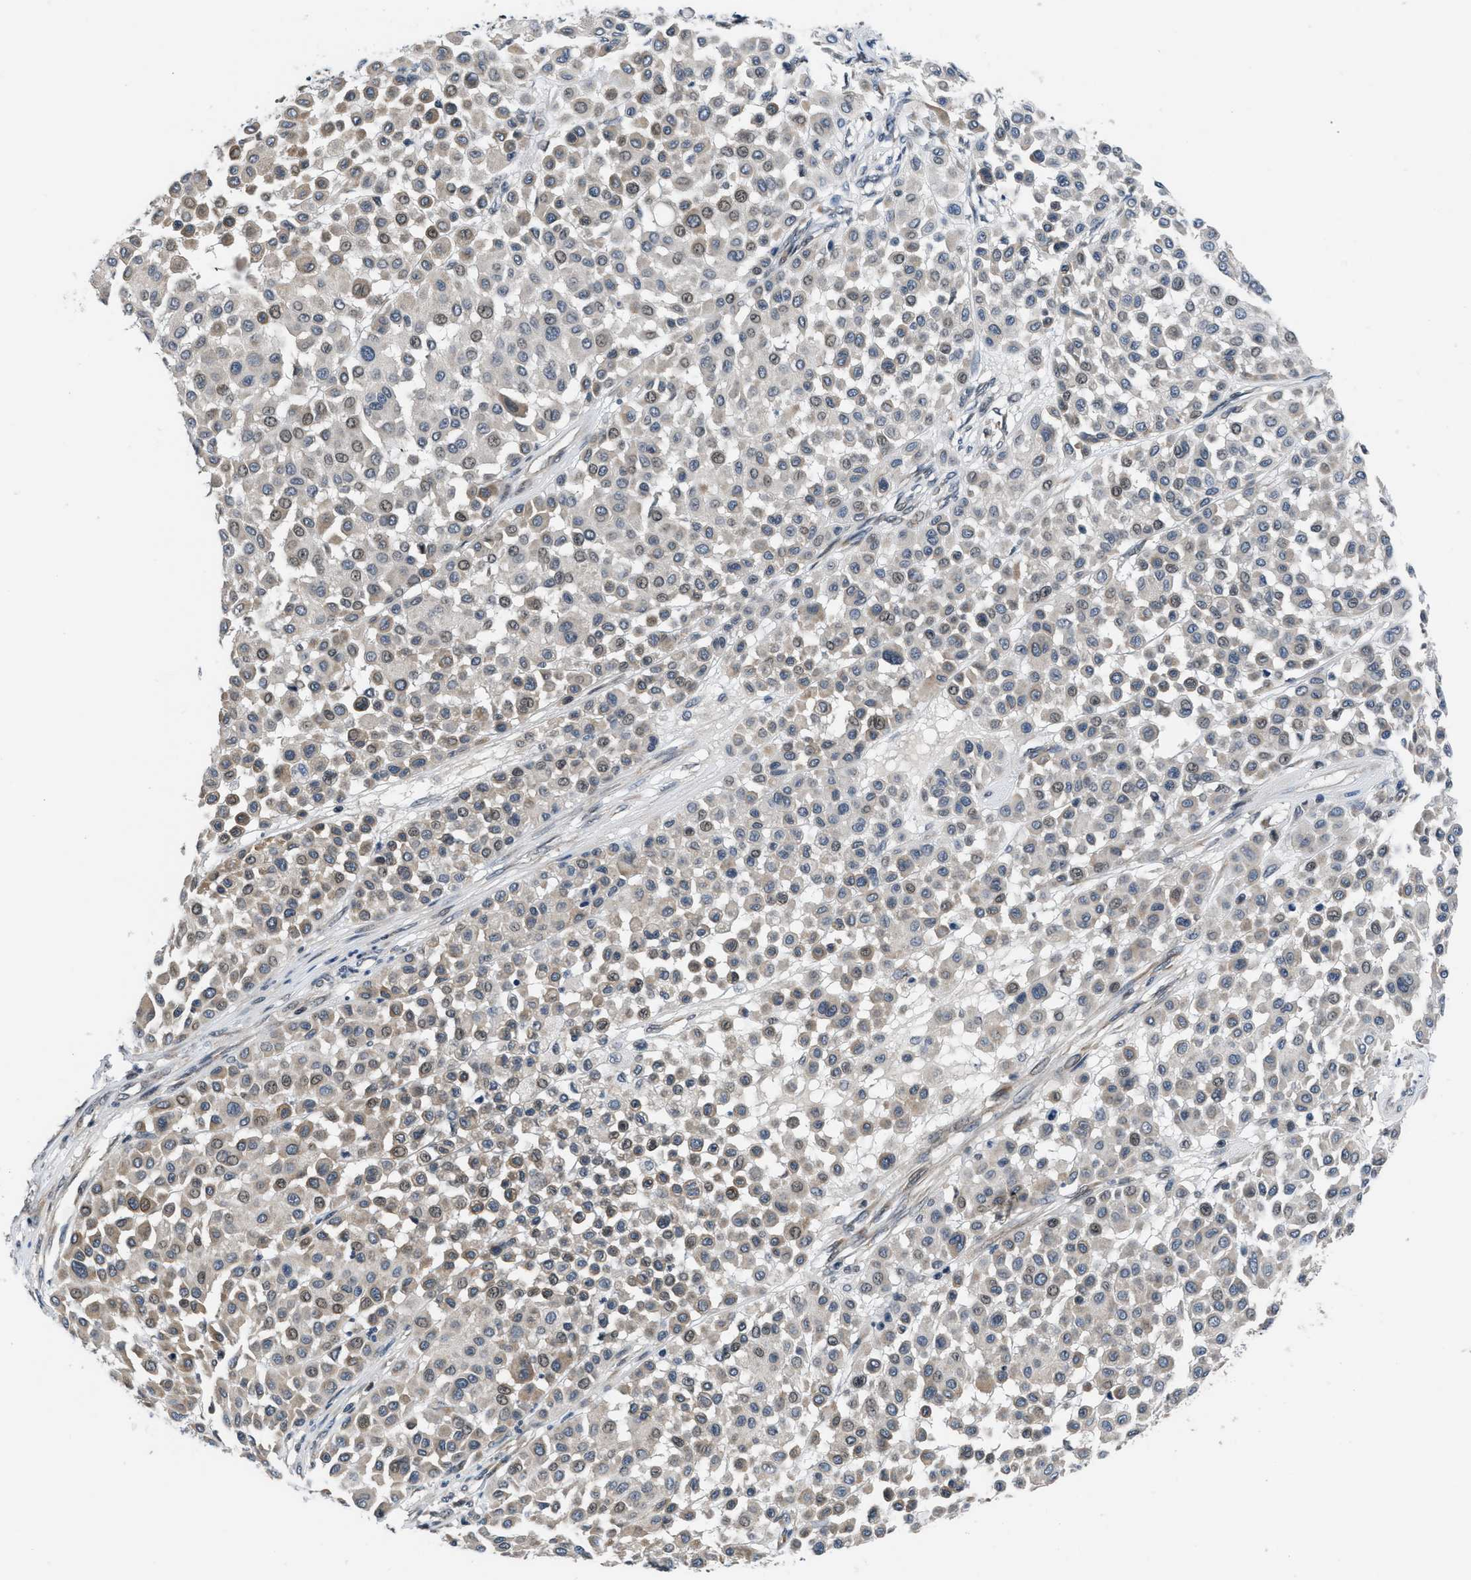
{"staining": {"intensity": "weak", "quantity": "25%-75%", "location": "cytoplasmic/membranous,nuclear"}, "tissue": "melanoma", "cell_type": "Tumor cells", "image_type": "cancer", "snomed": [{"axis": "morphology", "description": "Malignant melanoma, Metastatic site"}, {"axis": "topography", "description": "Soft tissue"}], "caption": "Human malignant melanoma (metastatic site) stained with a protein marker reveals weak staining in tumor cells.", "gene": "SETD5", "patient": {"sex": "male", "age": 41}}